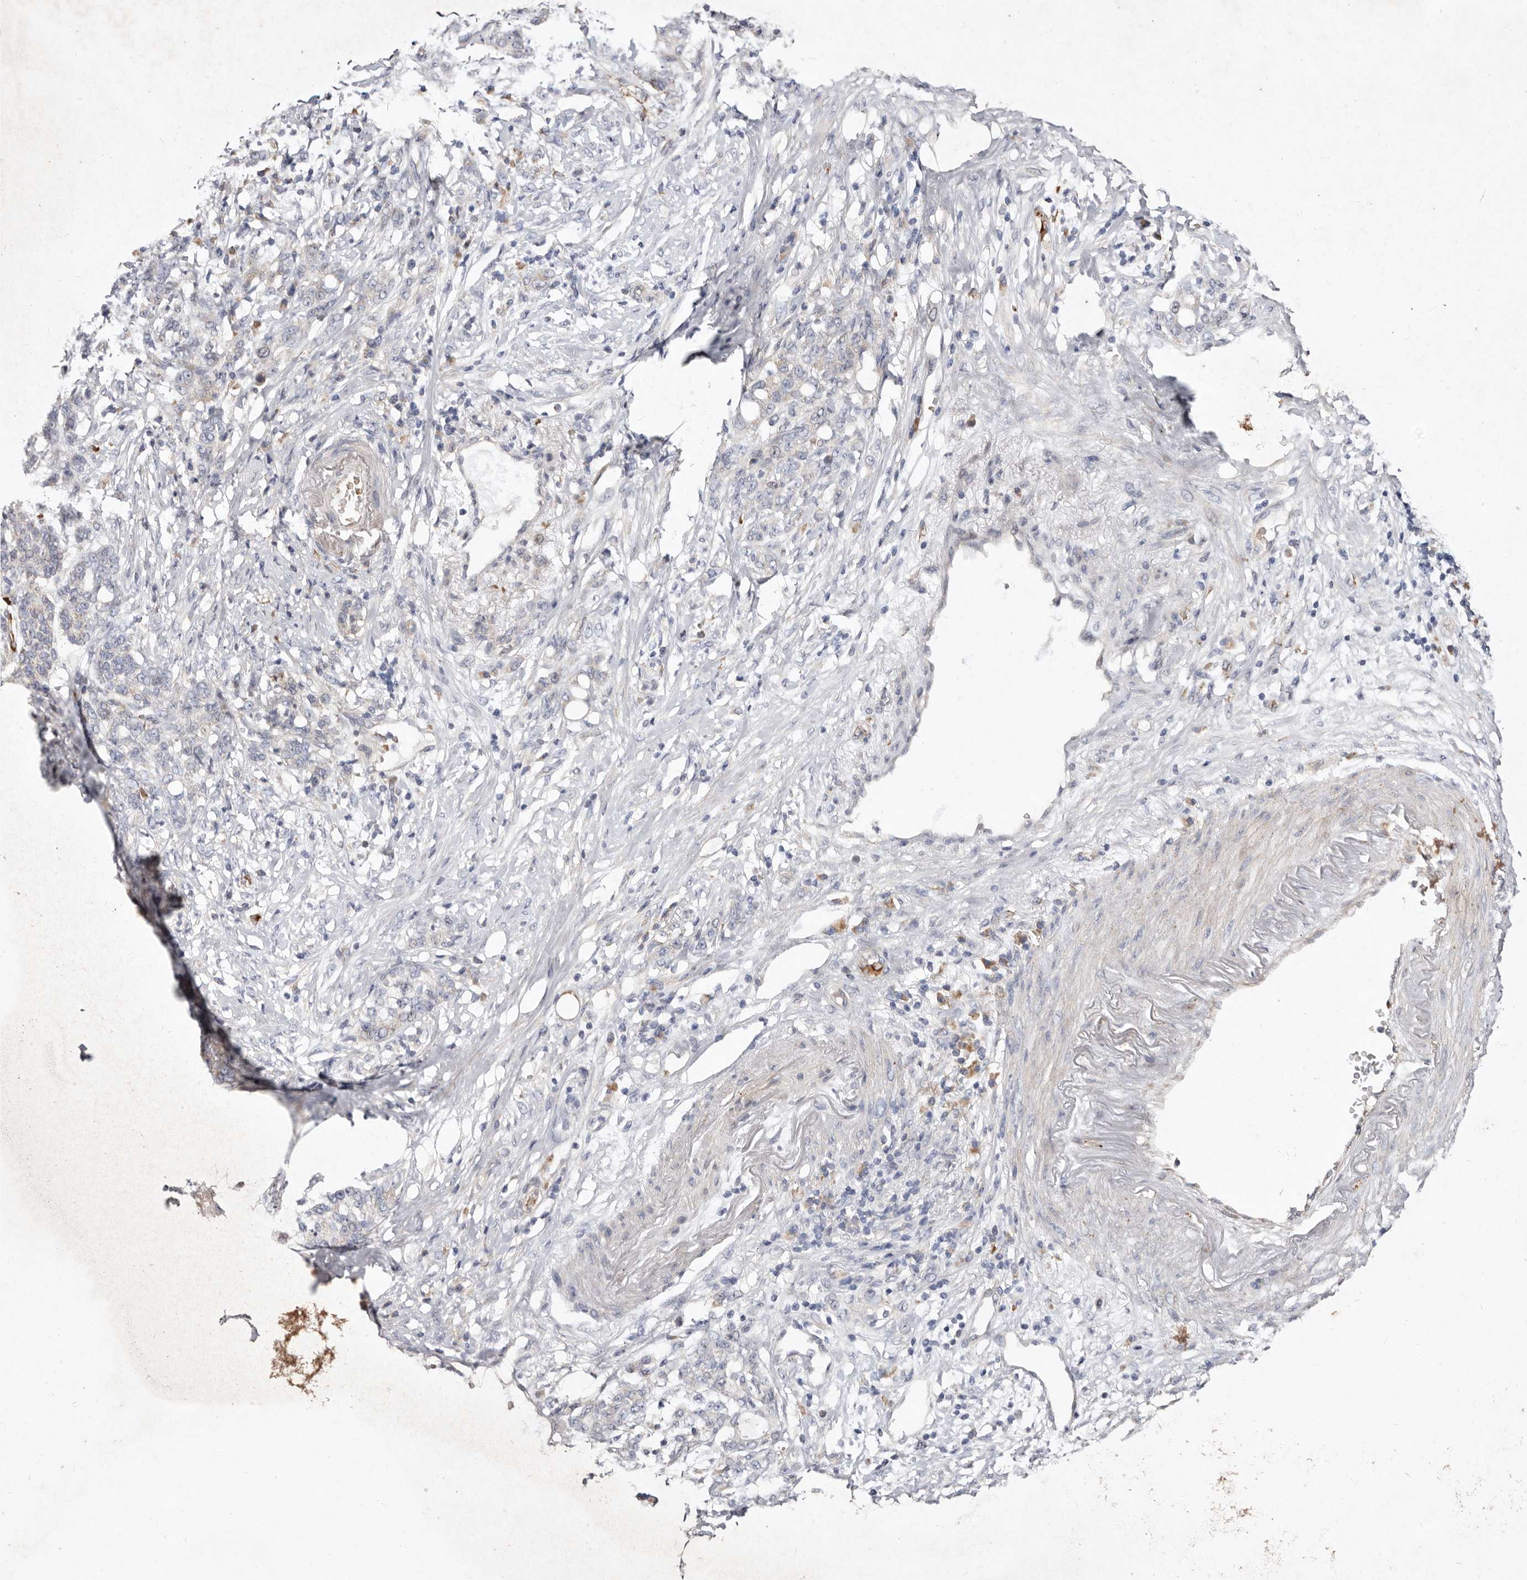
{"staining": {"intensity": "negative", "quantity": "none", "location": "none"}, "tissue": "stomach cancer", "cell_type": "Tumor cells", "image_type": "cancer", "snomed": [{"axis": "morphology", "description": "Adenocarcinoma, NOS"}, {"axis": "topography", "description": "Stomach, lower"}], "caption": "The histopathology image demonstrates no significant staining in tumor cells of adenocarcinoma (stomach). Nuclei are stained in blue.", "gene": "SLC25A20", "patient": {"sex": "male", "age": 88}}